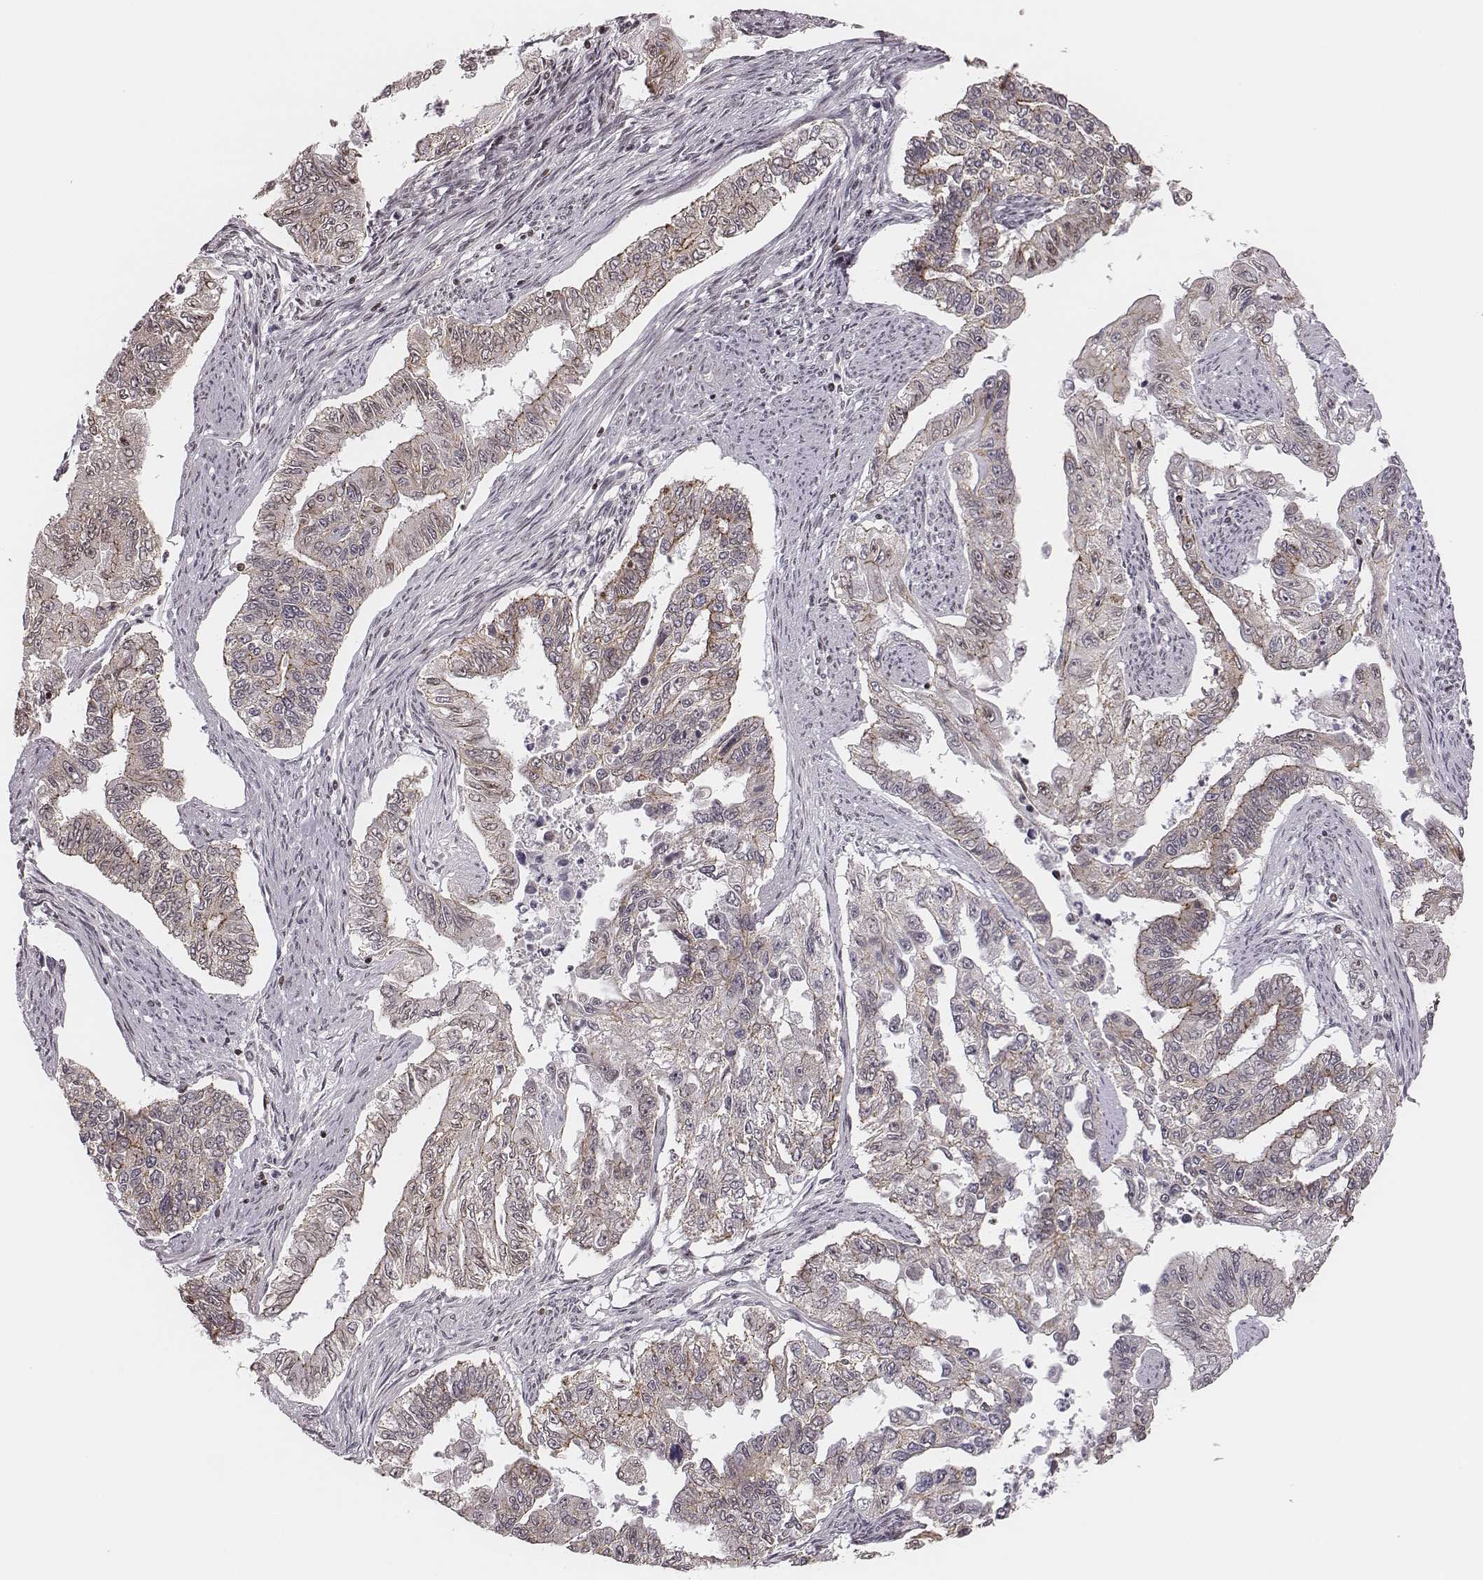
{"staining": {"intensity": "weak", "quantity": "25%-75%", "location": "cytoplasmic/membranous"}, "tissue": "endometrial cancer", "cell_type": "Tumor cells", "image_type": "cancer", "snomed": [{"axis": "morphology", "description": "Adenocarcinoma, NOS"}, {"axis": "topography", "description": "Uterus"}], "caption": "Weak cytoplasmic/membranous positivity is seen in about 25%-75% of tumor cells in adenocarcinoma (endometrial).", "gene": "WDR59", "patient": {"sex": "female", "age": 59}}